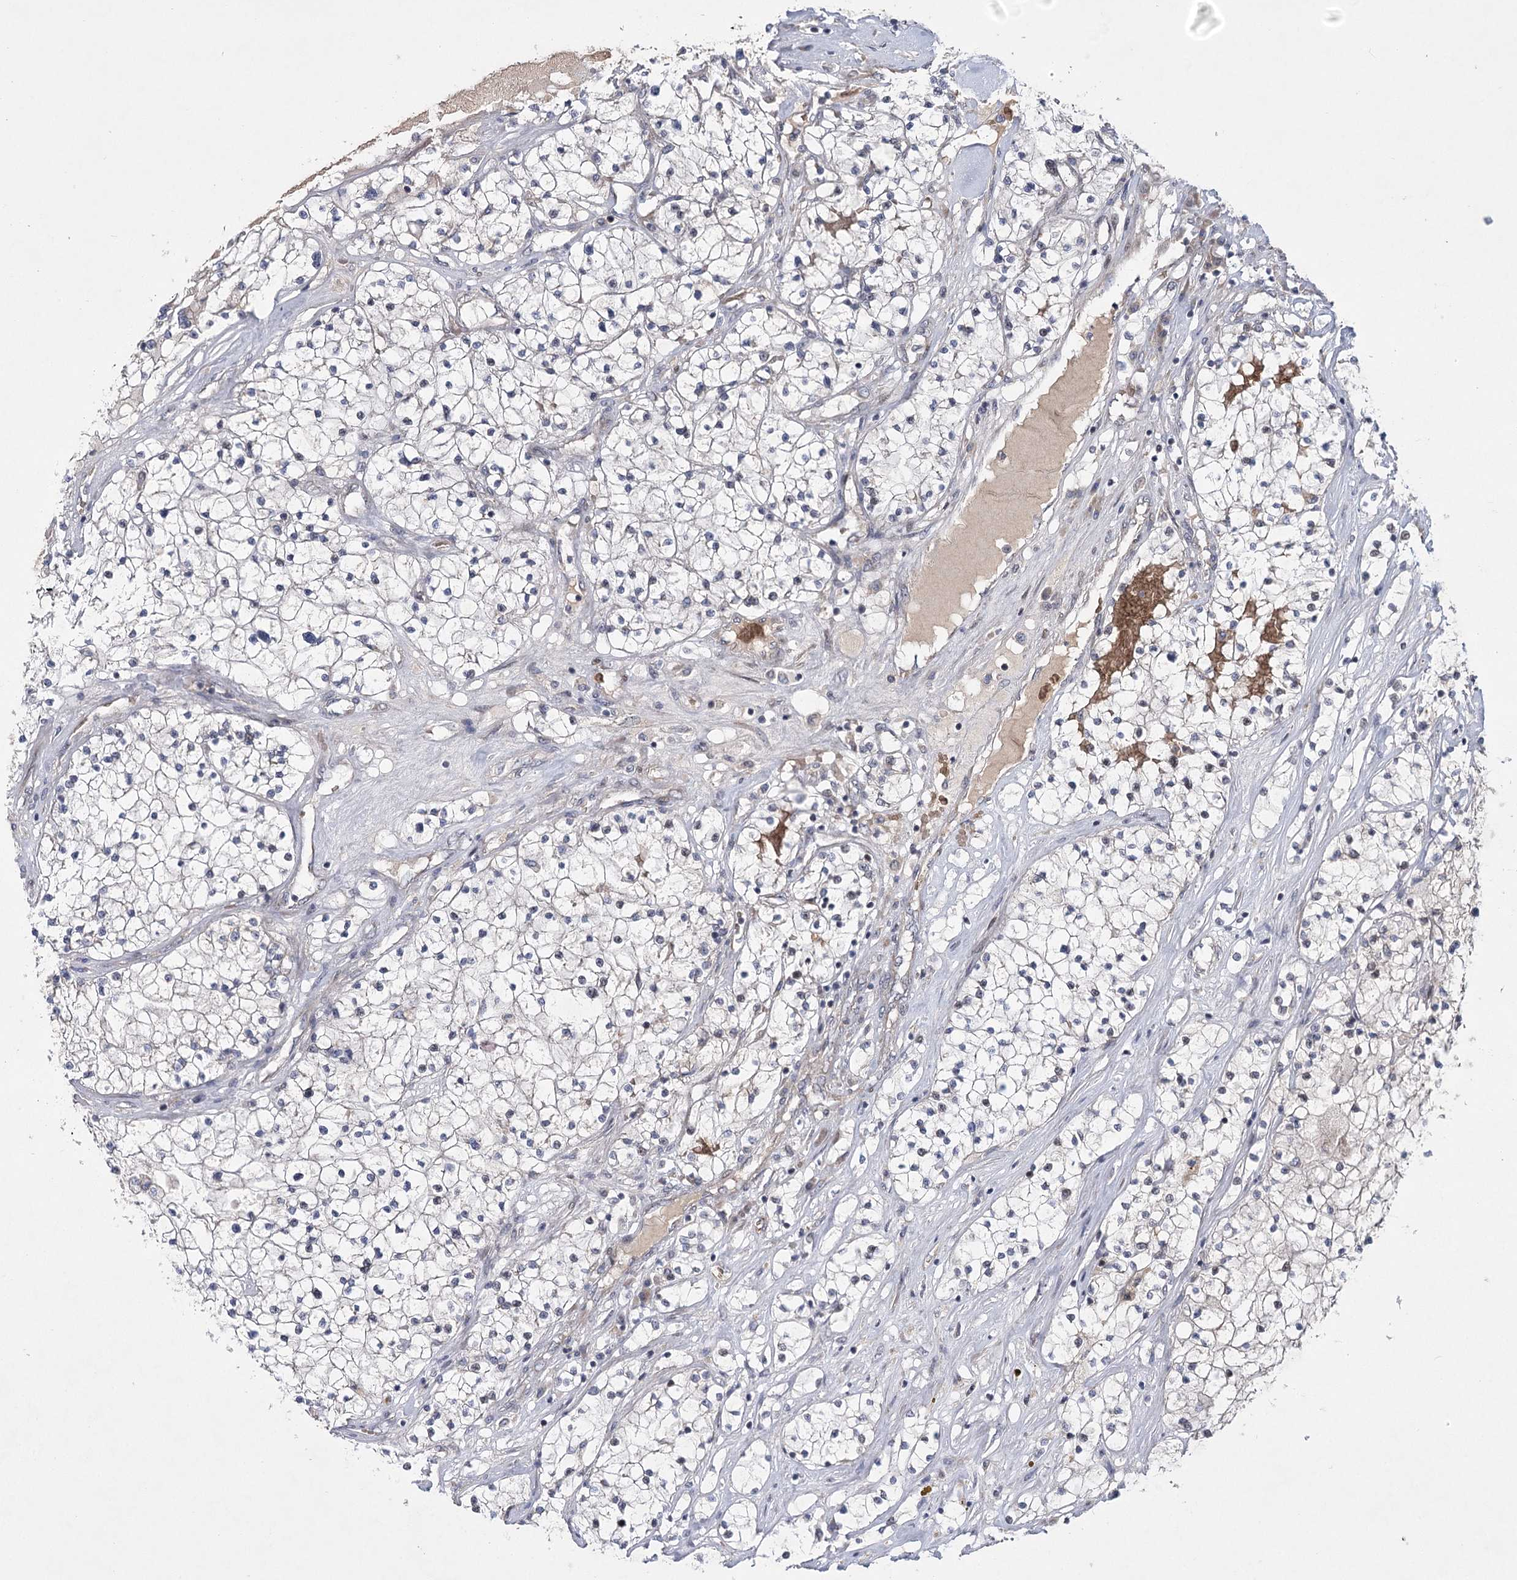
{"staining": {"intensity": "negative", "quantity": "none", "location": "none"}, "tissue": "renal cancer", "cell_type": "Tumor cells", "image_type": "cancer", "snomed": [{"axis": "morphology", "description": "Normal tissue, NOS"}, {"axis": "morphology", "description": "Adenocarcinoma, NOS"}, {"axis": "topography", "description": "Kidney"}], "caption": "Protein analysis of adenocarcinoma (renal) demonstrates no significant positivity in tumor cells.", "gene": "NSMCE4A", "patient": {"sex": "male", "age": 68}}